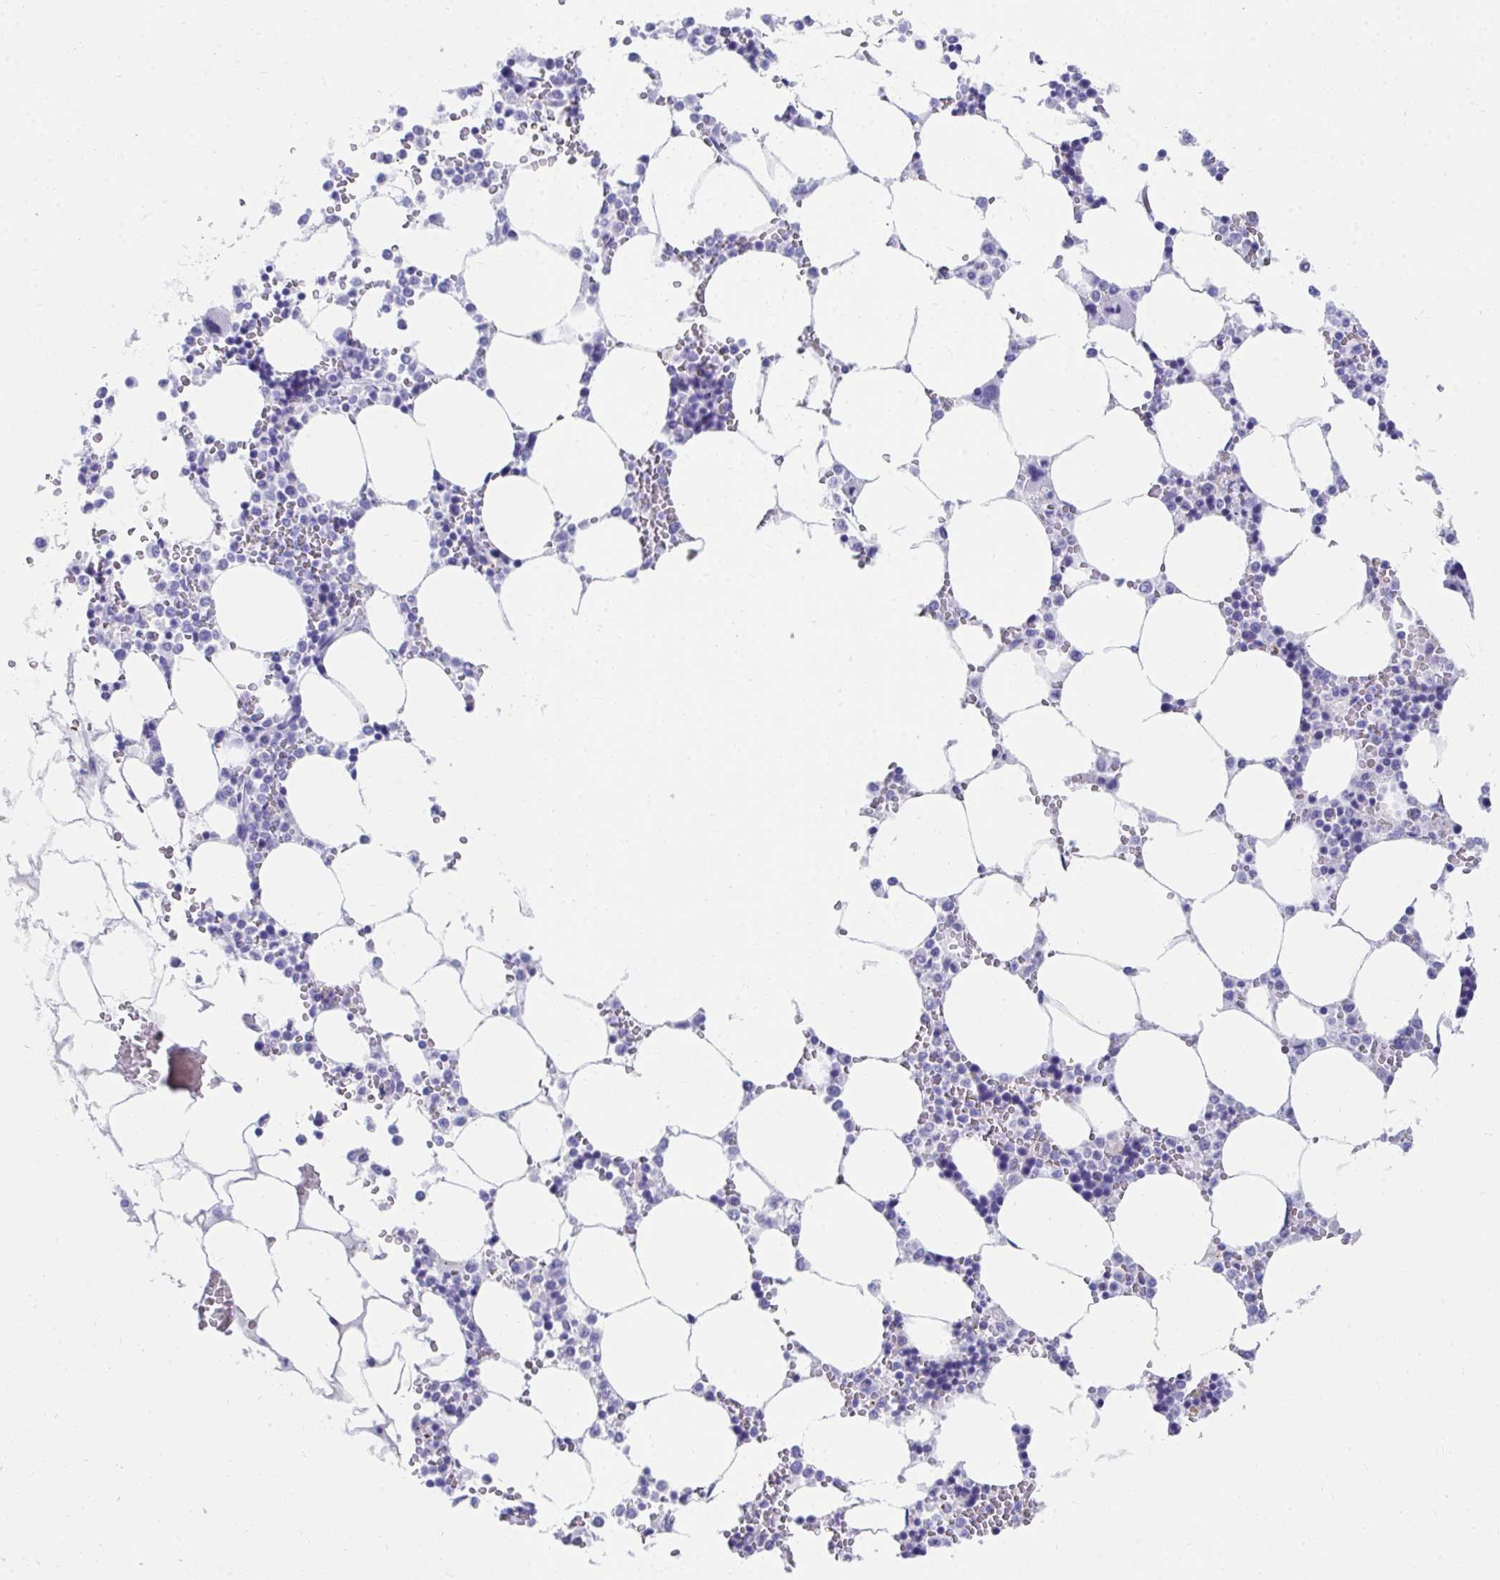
{"staining": {"intensity": "negative", "quantity": "none", "location": "none"}, "tissue": "bone marrow", "cell_type": "Hematopoietic cells", "image_type": "normal", "snomed": [{"axis": "morphology", "description": "Normal tissue, NOS"}, {"axis": "topography", "description": "Bone marrow"}], "caption": "Immunohistochemistry (IHC) micrograph of benign human bone marrow stained for a protein (brown), which shows no expression in hematopoietic cells.", "gene": "HGD", "patient": {"sex": "male", "age": 64}}